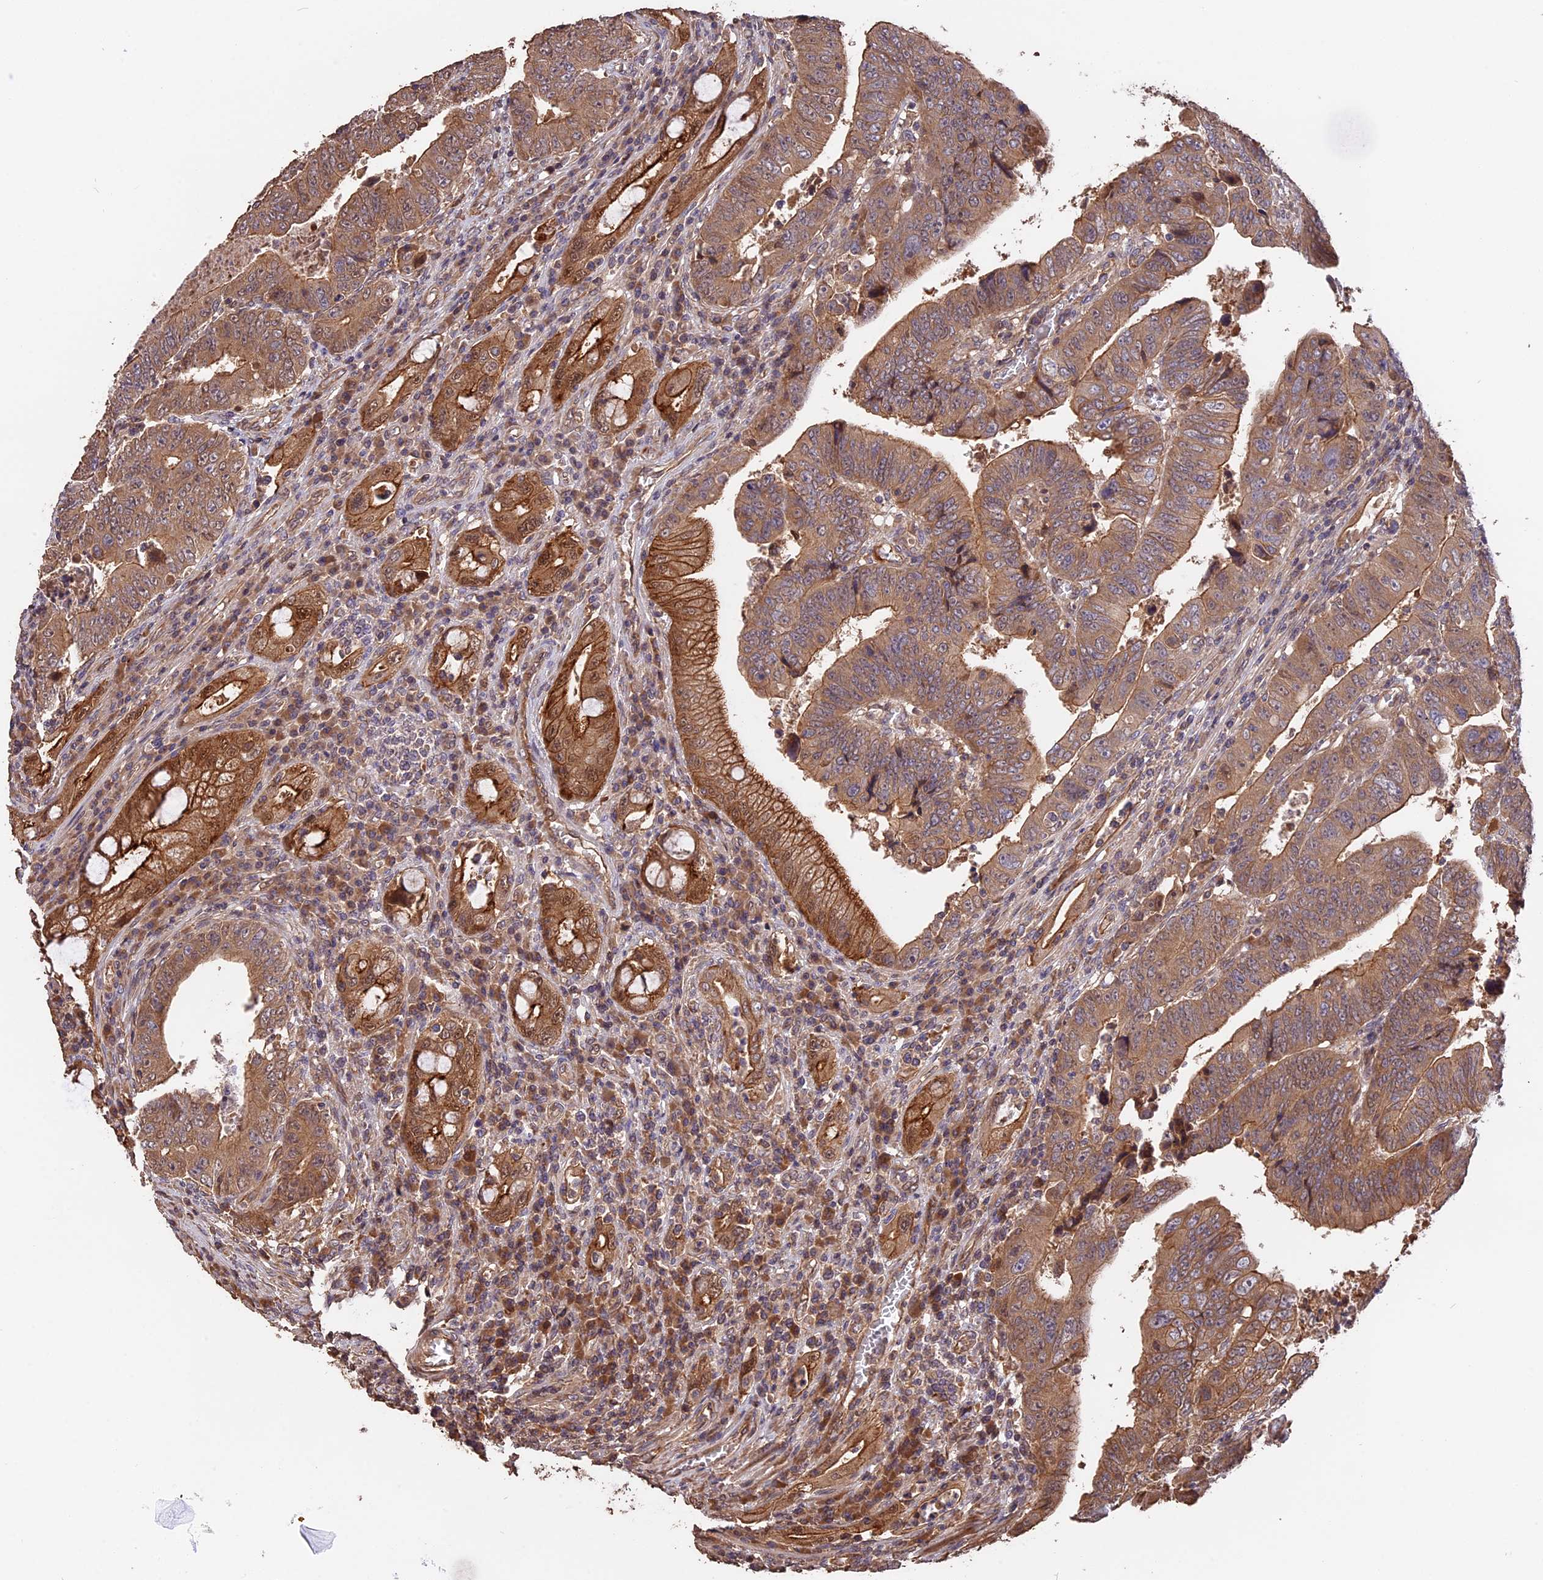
{"staining": {"intensity": "moderate", "quantity": ">75%", "location": "cytoplasmic/membranous"}, "tissue": "colorectal cancer", "cell_type": "Tumor cells", "image_type": "cancer", "snomed": [{"axis": "morphology", "description": "Normal tissue, NOS"}, {"axis": "morphology", "description": "Adenocarcinoma, NOS"}, {"axis": "topography", "description": "Rectum"}], "caption": "Moderate cytoplasmic/membranous protein positivity is appreciated in approximately >75% of tumor cells in colorectal cancer. The protein is shown in brown color, while the nuclei are stained blue.", "gene": "RASAL1", "patient": {"sex": "female", "age": 65}}